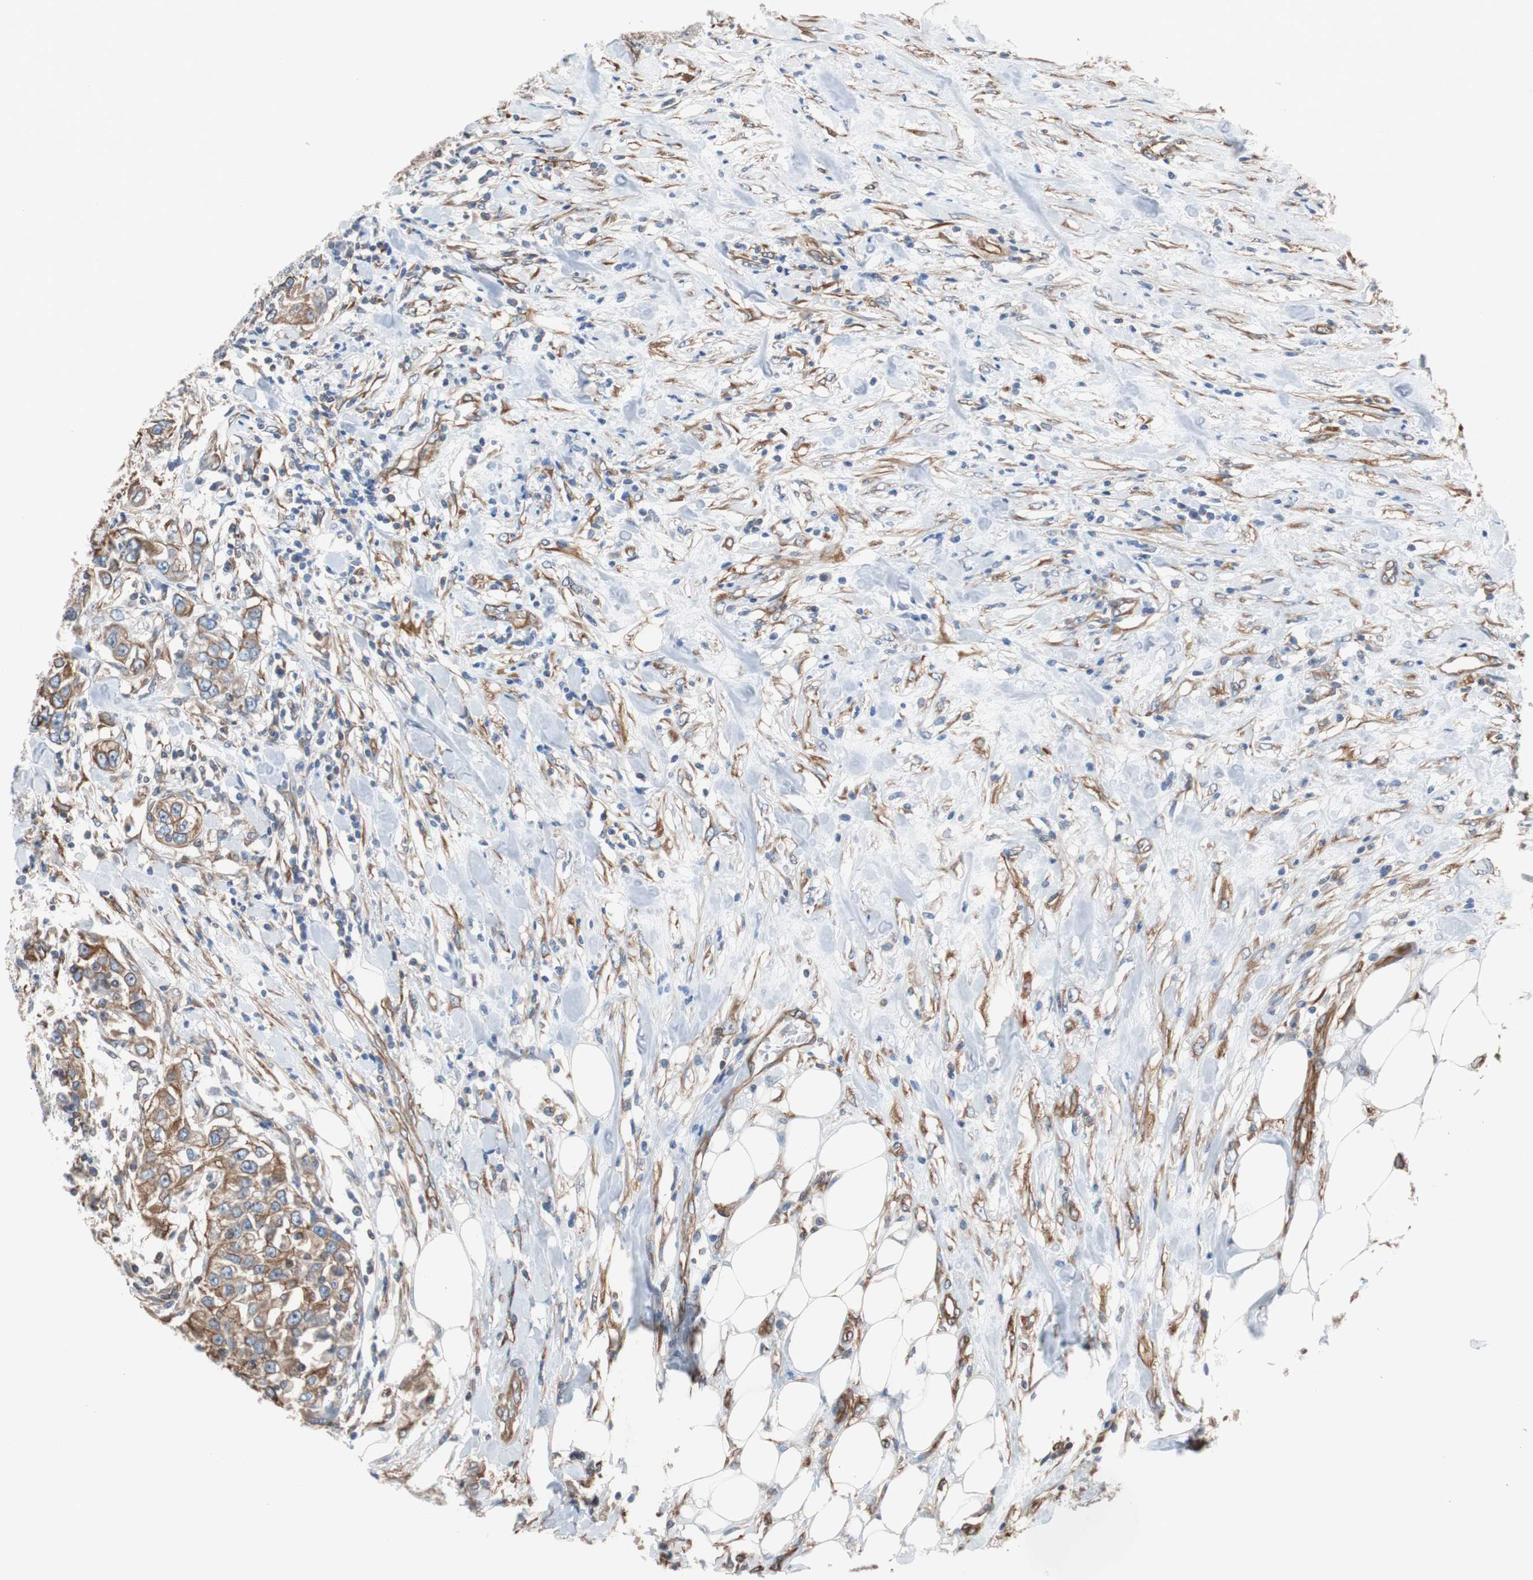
{"staining": {"intensity": "moderate", "quantity": ">75%", "location": "cytoplasmic/membranous"}, "tissue": "urothelial cancer", "cell_type": "Tumor cells", "image_type": "cancer", "snomed": [{"axis": "morphology", "description": "Urothelial carcinoma, High grade"}, {"axis": "topography", "description": "Urinary bladder"}], "caption": "Moderate cytoplasmic/membranous expression for a protein is identified in approximately >75% of tumor cells of high-grade urothelial carcinoma using immunohistochemistry.", "gene": "KIF3B", "patient": {"sex": "female", "age": 80}}